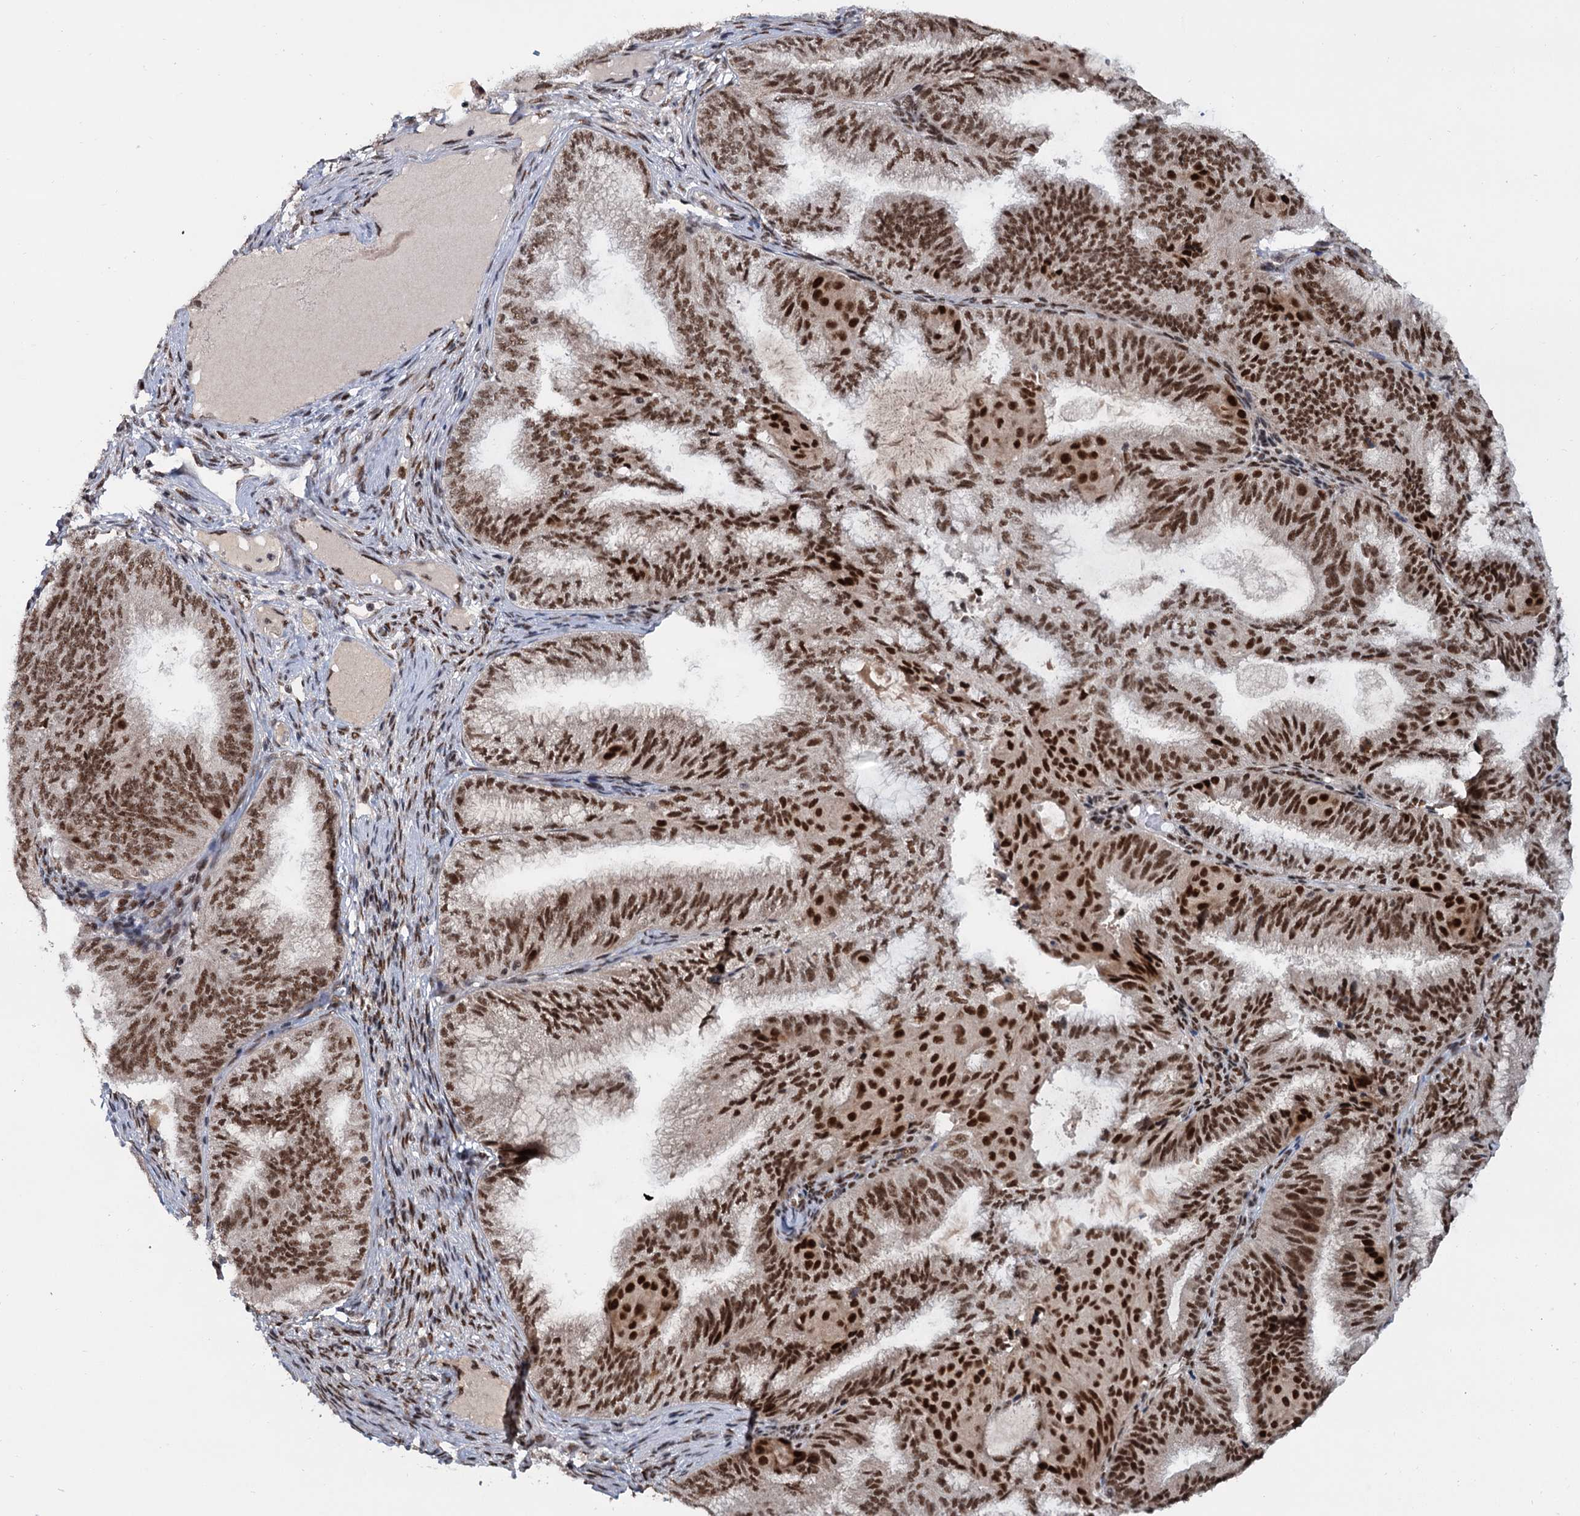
{"staining": {"intensity": "strong", "quantity": ">75%", "location": "nuclear"}, "tissue": "endometrial cancer", "cell_type": "Tumor cells", "image_type": "cancer", "snomed": [{"axis": "morphology", "description": "Adenocarcinoma, NOS"}, {"axis": "topography", "description": "Endometrium"}], "caption": "Strong nuclear positivity is seen in approximately >75% of tumor cells in endometrial adenocarcinoma.", "gene": "WBP4", "patient": {"sex": "female", "age": 49}}